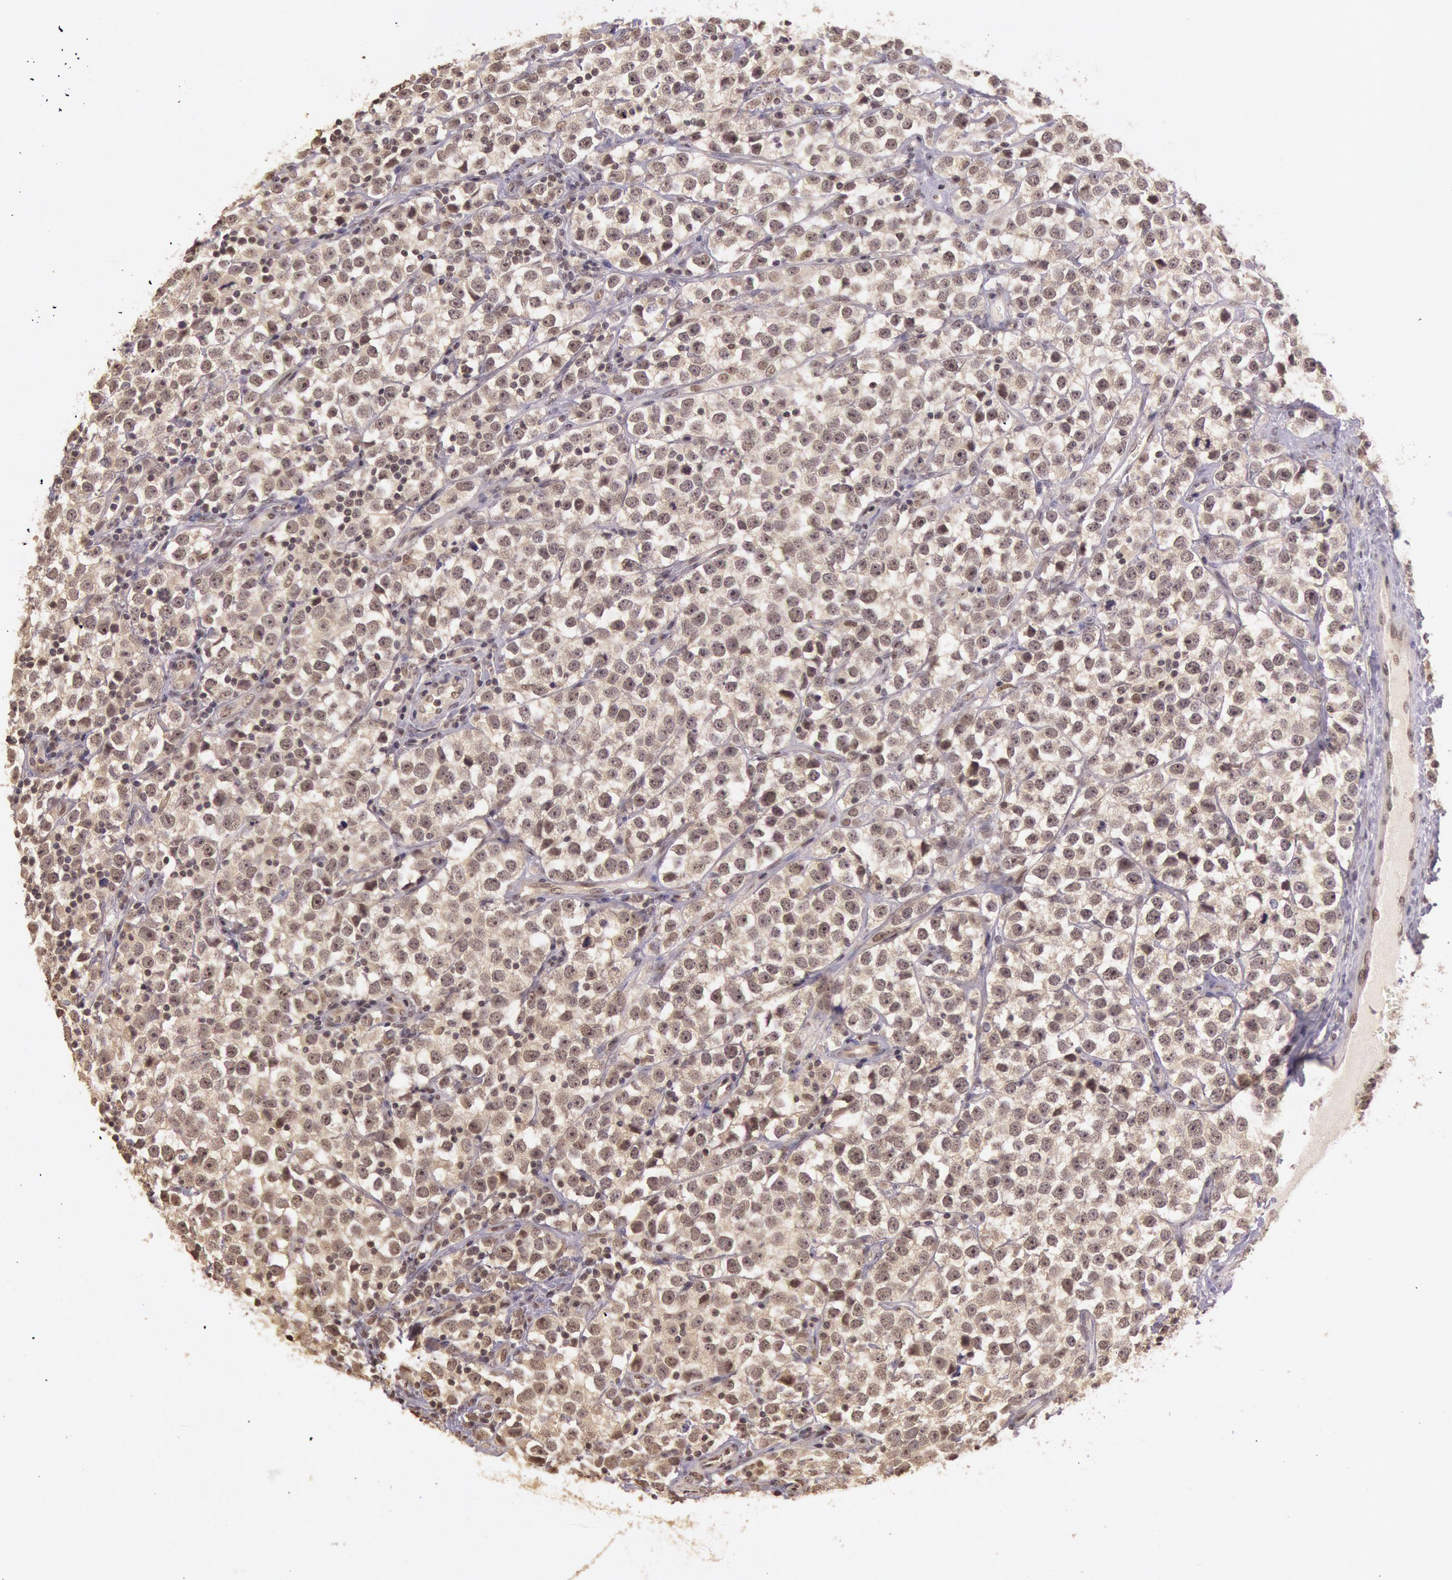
{"staining": {"intensity": "weak", "quantity": ">75%", "location": "cytoplasmic/membranous"}, "tissue": "testis cancer", "cell_type": "Tumor cells", "image_type": "cancer", "snomed": [{"axis": "morphology", "description": "Seminoma, NOS"}, {"axis": "topography", "description": "Testis"}], "caption": "DAB immunohistochemical staining of human seminoma (testis) reveals weak cytoplasmic/membranous protein expression in approximately >75% of tumor cells.", "gene": "RTL10", "patient": {"sex": "male", "age": 25}}